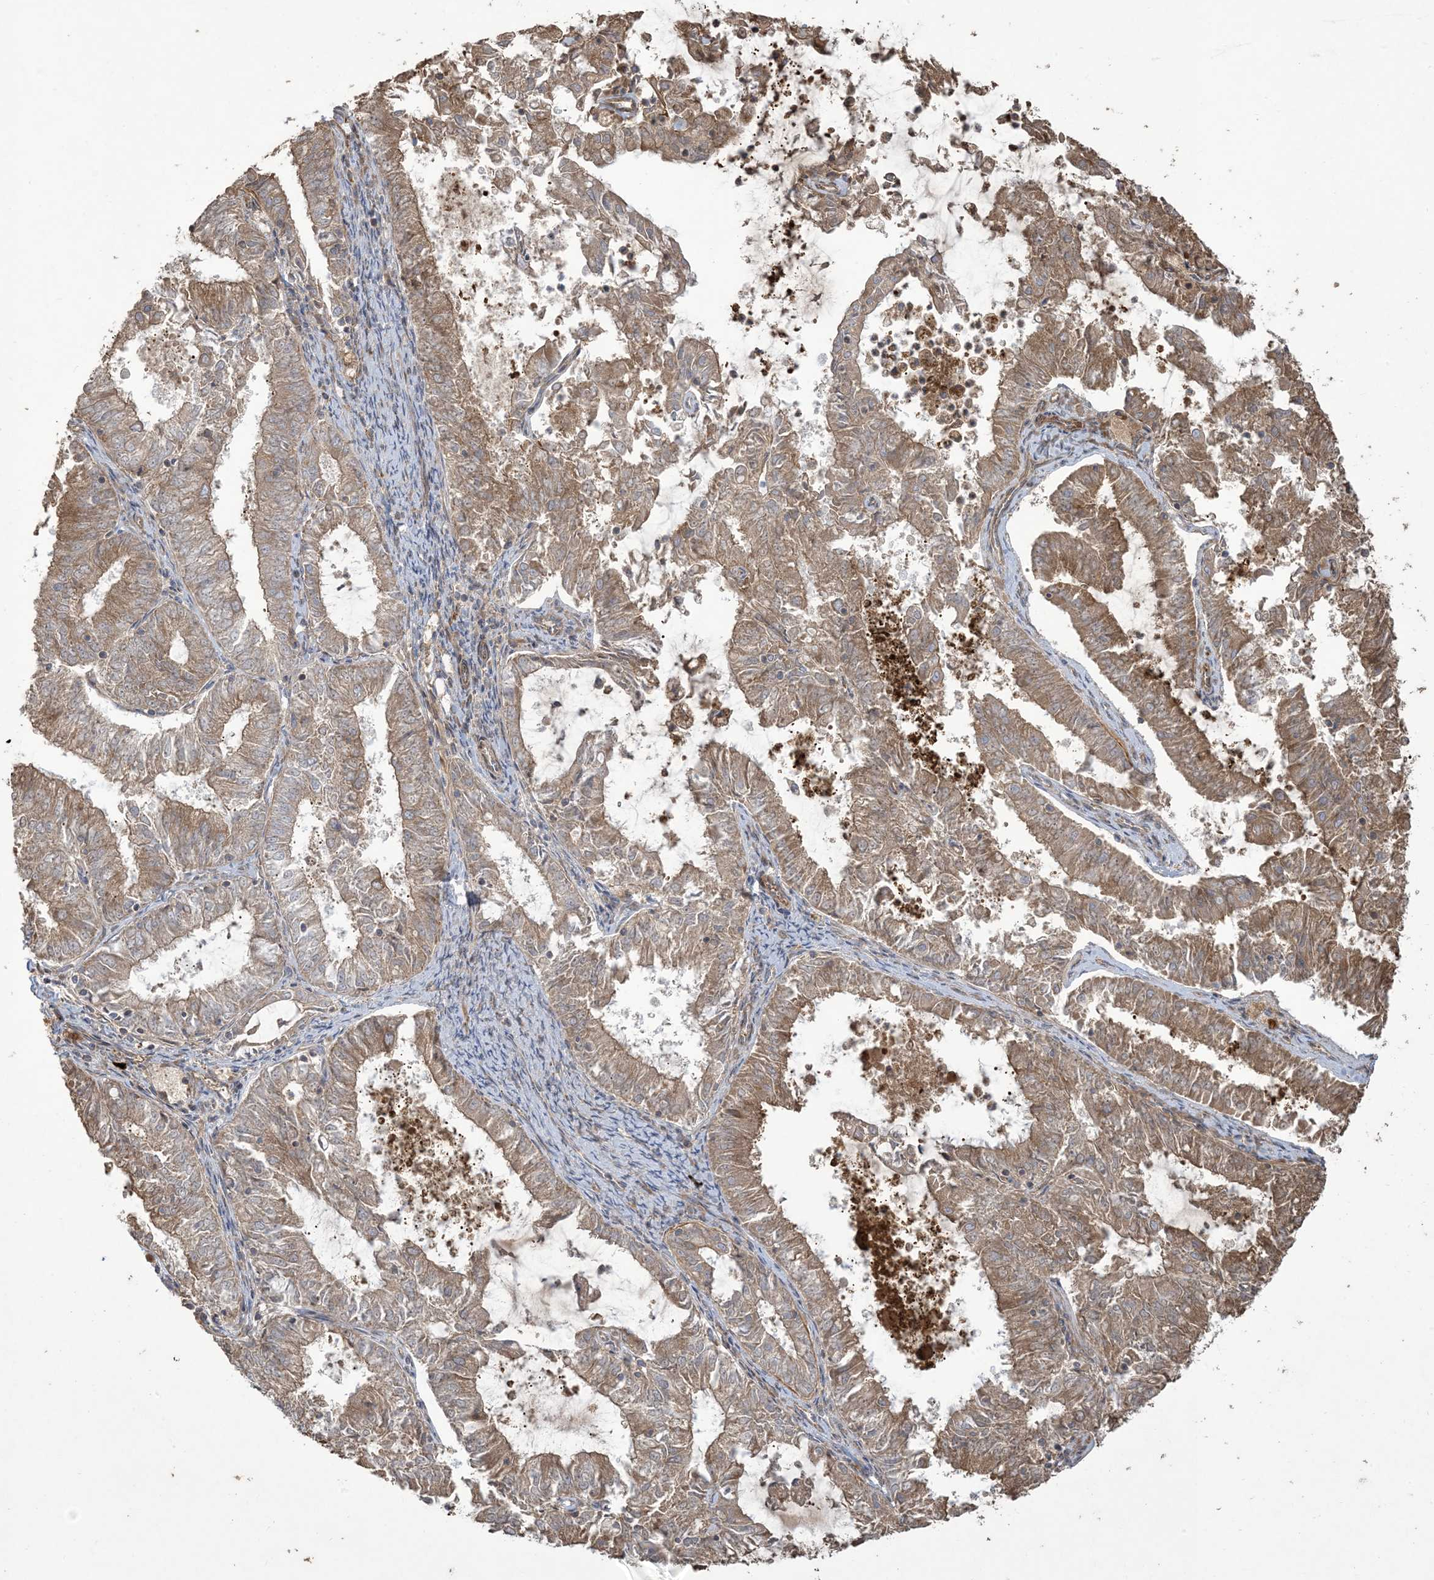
{"staining": {"intensity": "moderate", "quantity": ">75%", "location": "cytoplasmic/membranous"}, "tissue": "endometrial cancer", "cell_type": "Tumor cells", "image_type": "cancer", "snomed": [{"axis": "morphology", "description": "Adenocarcinoma, NOS"}, {"axis": "topography", "description": "Endometrium"}], "caption": "IHC photomicrograph of neoplastic tissue: endometrial cancer stained using immunohistochemistry (IHC) shows medium levels of moderate protein expression localized specifically in the cytoplasmic/membranous of tumor cells, appearing as a cytoplasmic/membranous brown color.", "gene": "KLHL18", "patient": {"sex": "female", "age": 57}}